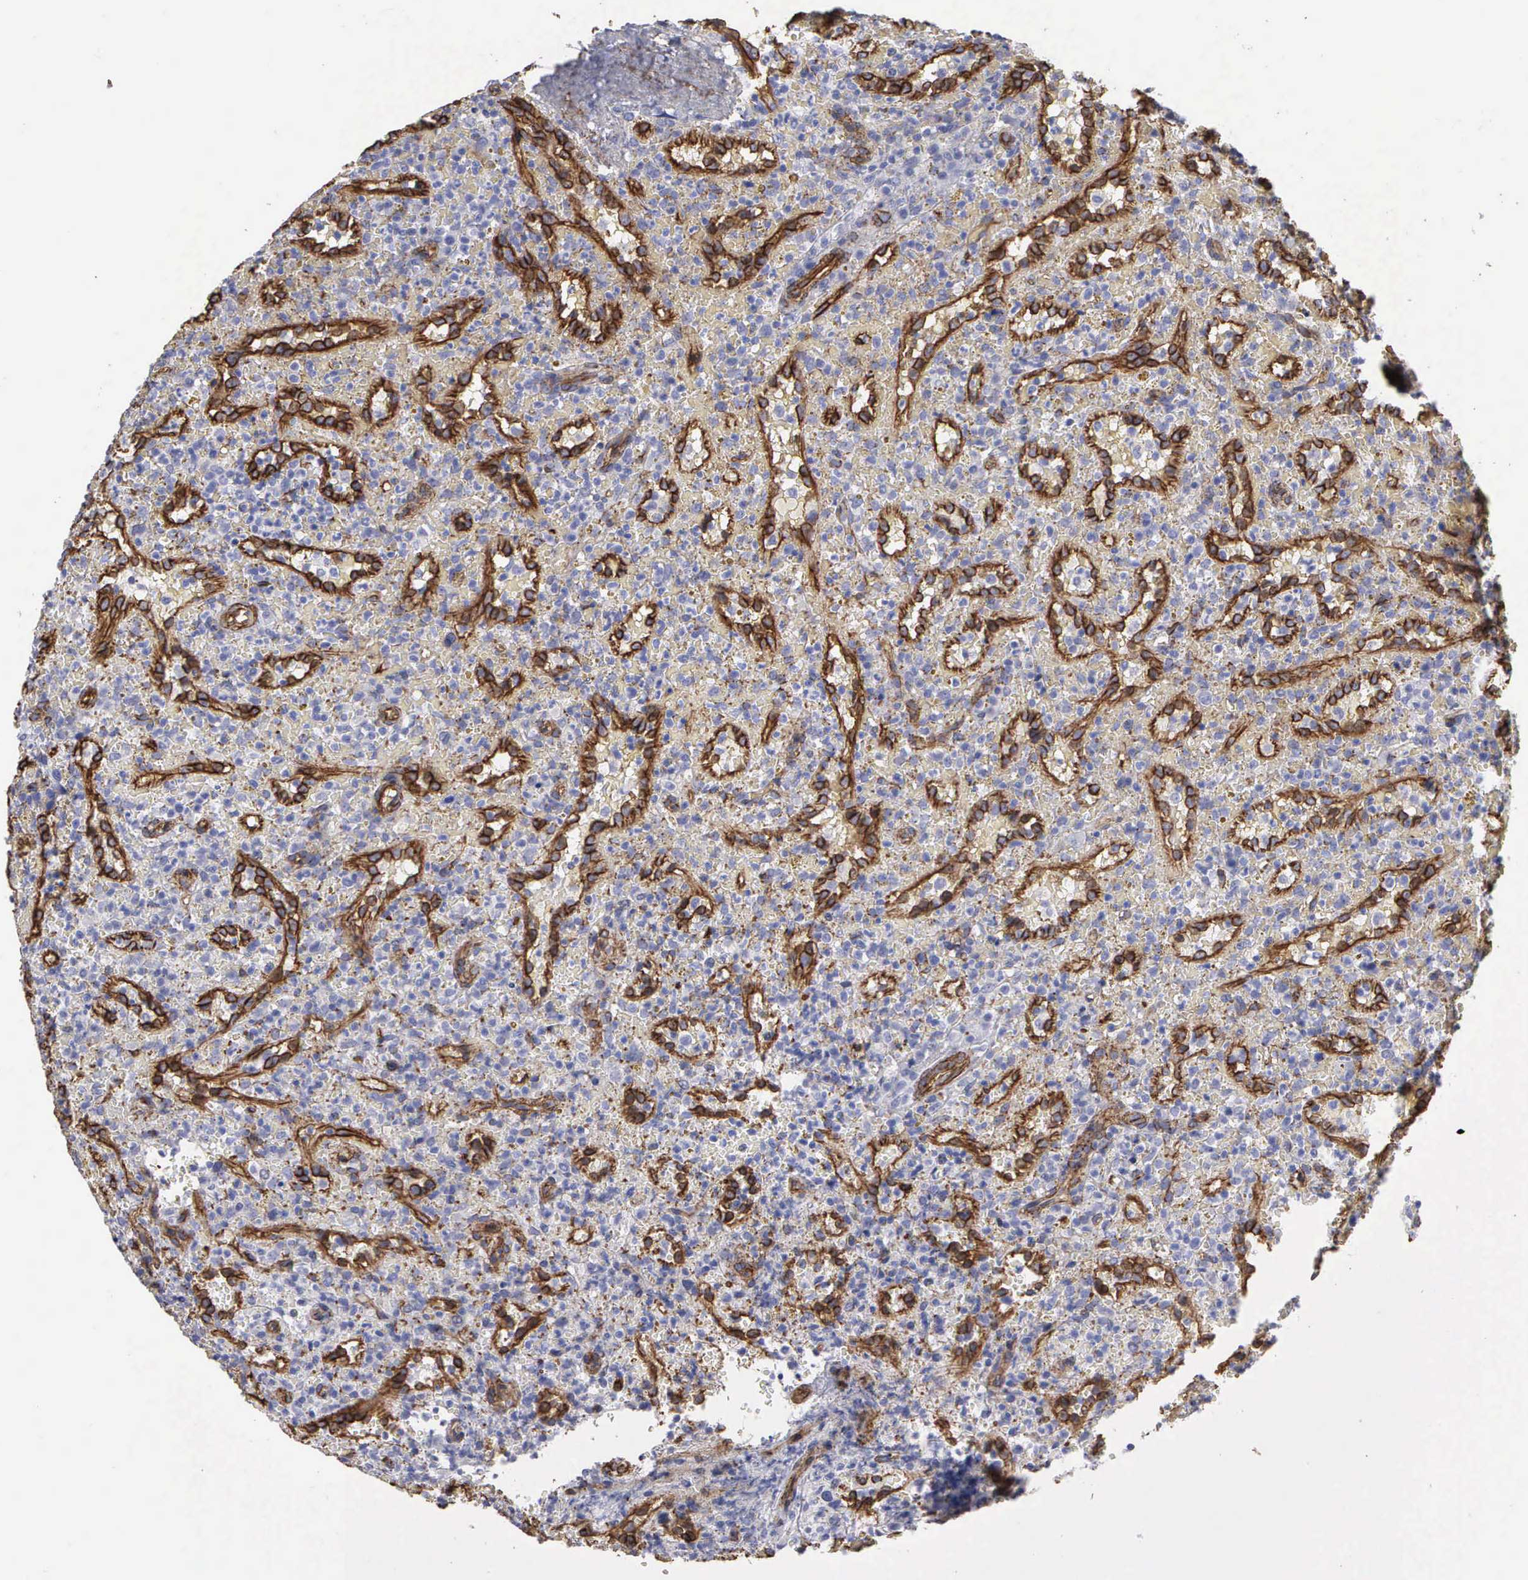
{"staining": {"intensity": "negative", "quantity": "none", "location": "none"}, "tissue": "lymphoma", "cell_type": "Tumor cells", "image_type": "cancer", "snomed": [{"axis": "morphology", "description": "Malignant lymphoma, non-Hodgkin's type, High grade"}, {"axis": "topography", "description": "Spleen"}, {"axis": "topography", "description": "Lymph node"}], "caption": "Immunohistochemistry (IHC) photomicrograph of neoplastic tissue: human lymphoma stained with DAB reveals no significant protein staining in tumor cells.", "gene": "MAGEB10", "patient": {"sex": "female", "age": 70}}